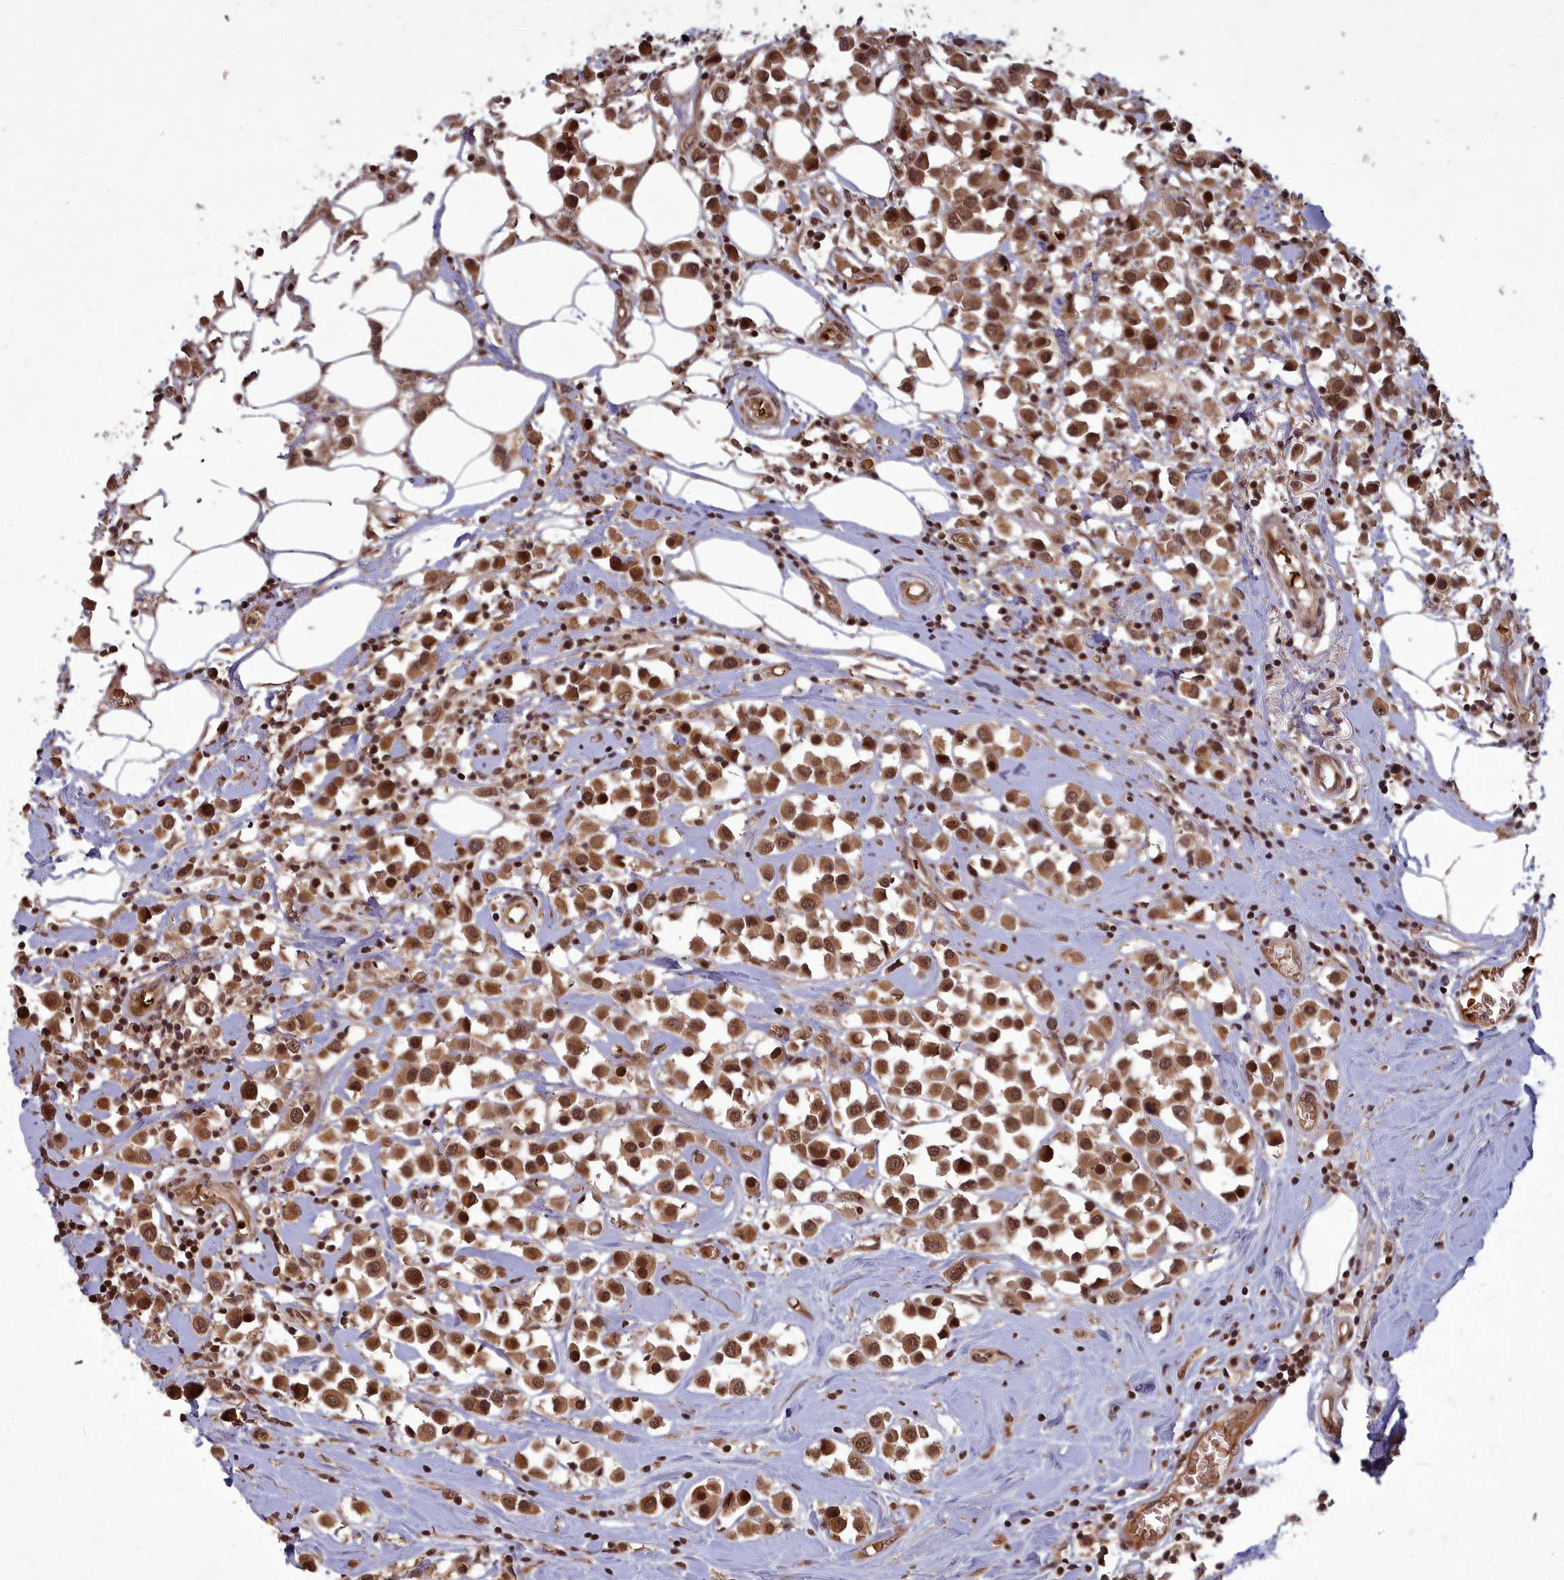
{"staining": {"intensity": "strong", "quantity": ">75%", "location": "cytoplasmic/membranous,nuclear"}, "tissue": "breast cancer", "cell_type": "Tumor cells", "image_type": "cancer", "snomed": [{"axis": "morphology", "description": "Duct carcinoma"}, {"axis": "topography", "description": "Breast"}], "caption": "A brown stain highlights strong cytoplasmic/membranous and nuclear positivity of a protein in human invasive ductal carcinoma (breast) tumor cells.", "gene": "SRMS", "patient": {"sex": "female", "age": 61}}